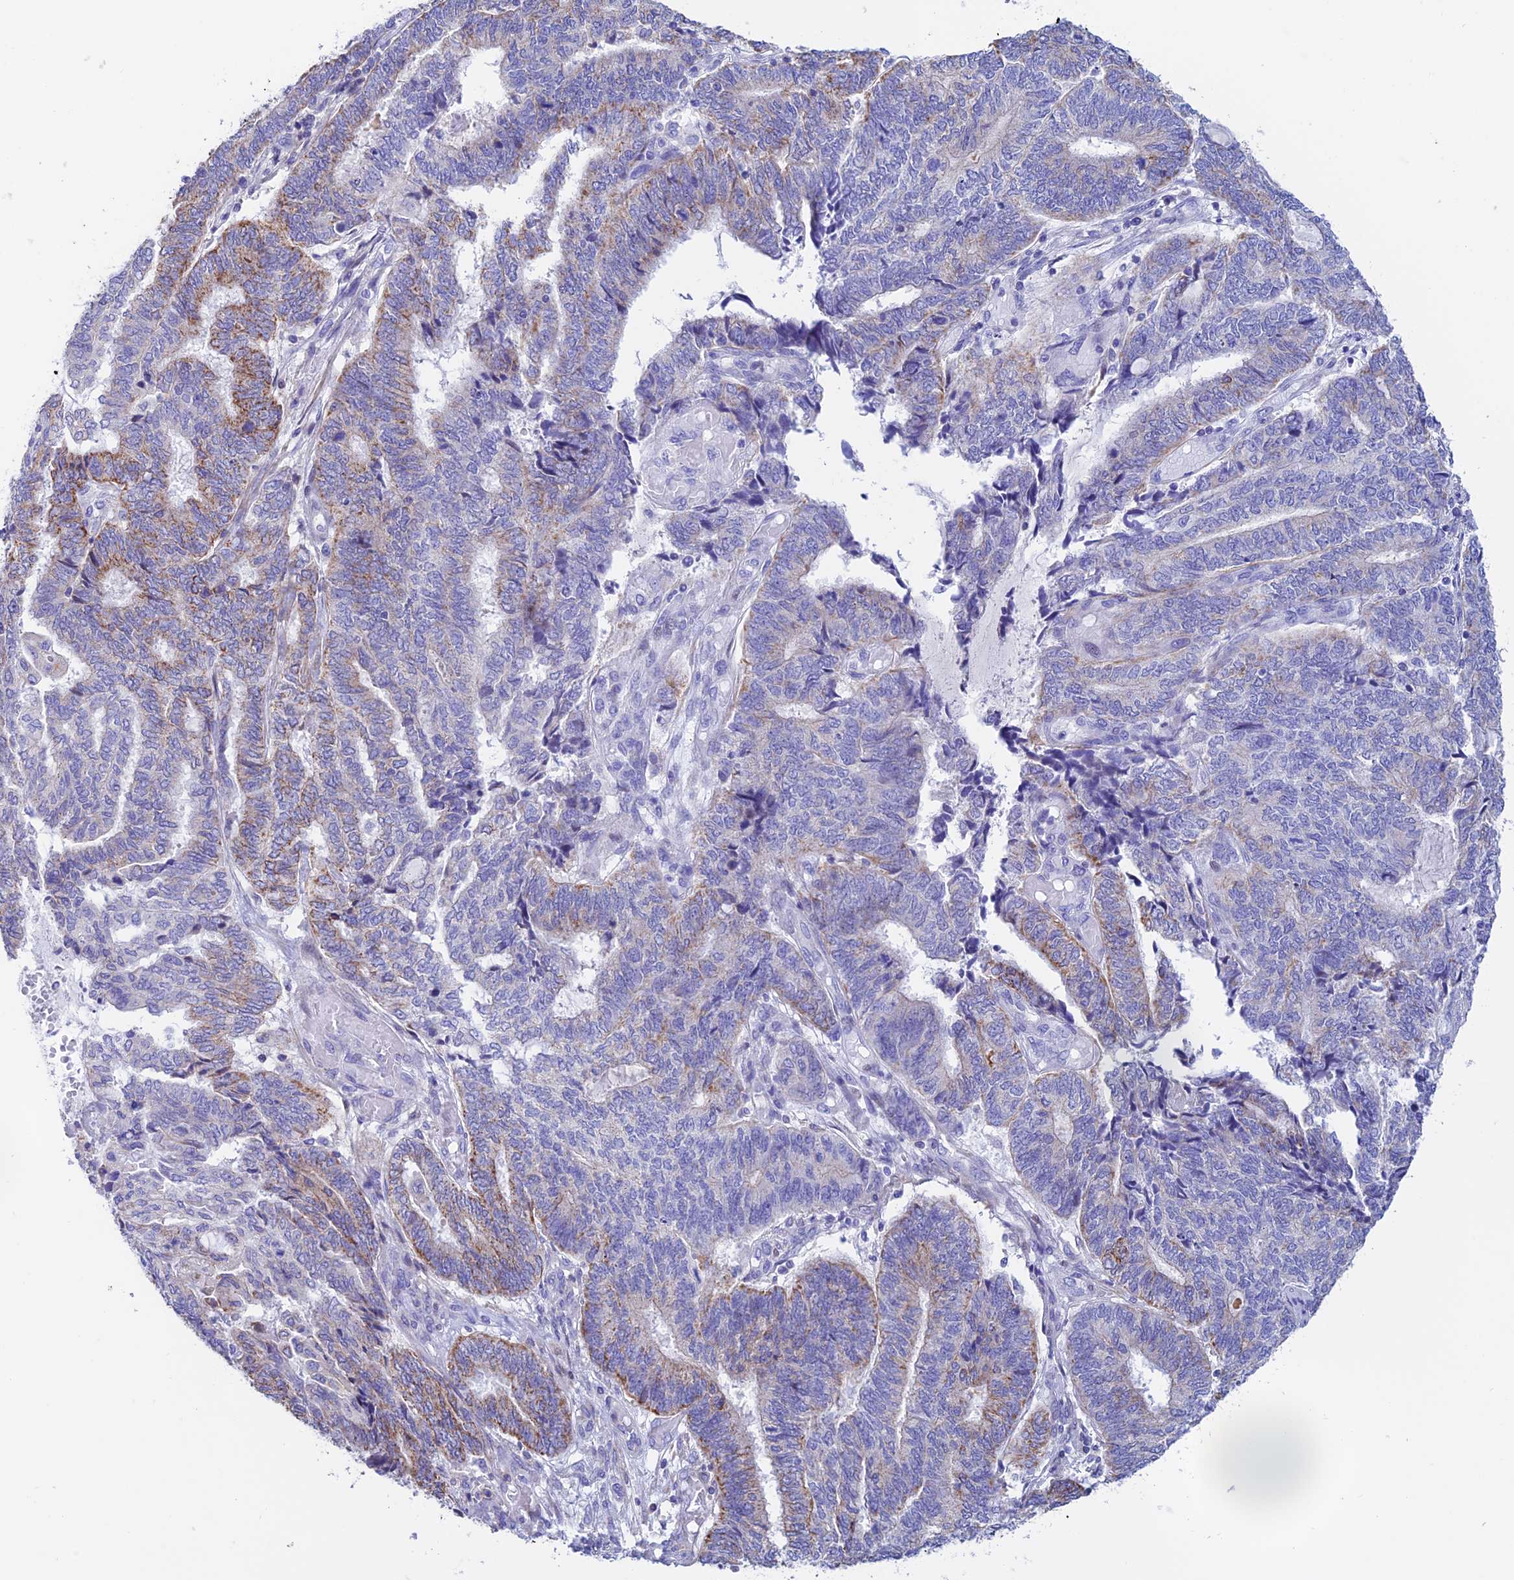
{"staining": {"intensity": "moderate", "quantity": "<25%", "location": "cytoplasmic/membranous"}, "tissue": "endometrial cancer", "cell_type": "Tumor cells", "image_type": "cancer", "snomed": [{"axis": "morphology", "description": "Adenocarcinoma, NOS"}, {"axis": "topography", "description": "Uterus"}, {"axis": "topography", "description": "Endometrium"}], "caption": "Immunohistochemistry (IHC) of endometrial cancer shows low levels of moderate cytoplasmic/membranous staining in about <25% of tumor cells.", "gene": "PRIM1", "patient": {"sex": "female", "age": 70}}